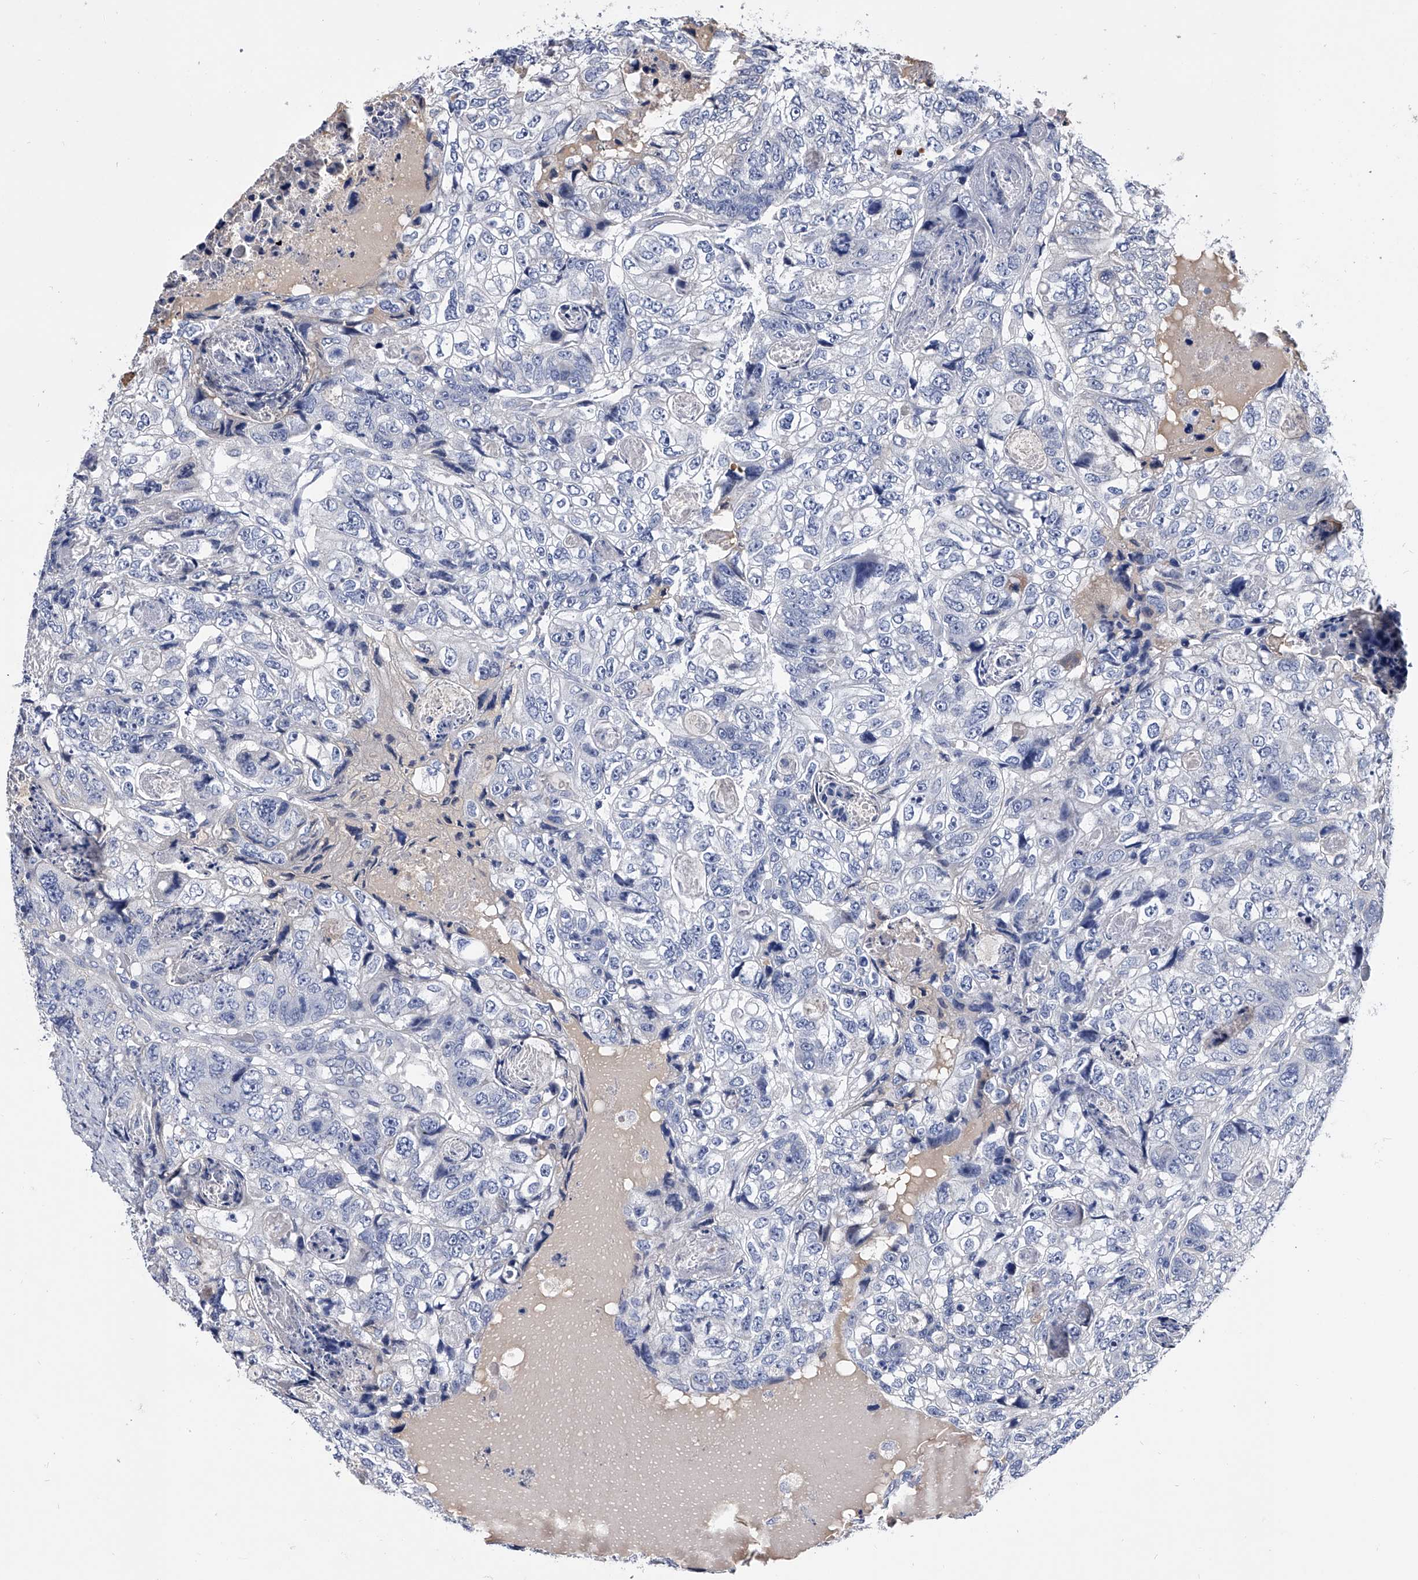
{"staining": {"intensity": "negative", "quantity": "none", "location": "none"}, "tissue": "colorectal cancer", "cell_type": "Tumor cells", "image_type": "cancer", "snomed": [{"axis": "morphology", "description": "Adenocarcinoma, NOS"}, {"axis": "topography", "description": "Rectum"}], "caption": "Human colorectal adenocarcinoma stained for a protein using immunohistochemistry reveals no staining in tumor cells.", "gene": "EFCAB7", "patient": {"sex": "male", "age": 59}}